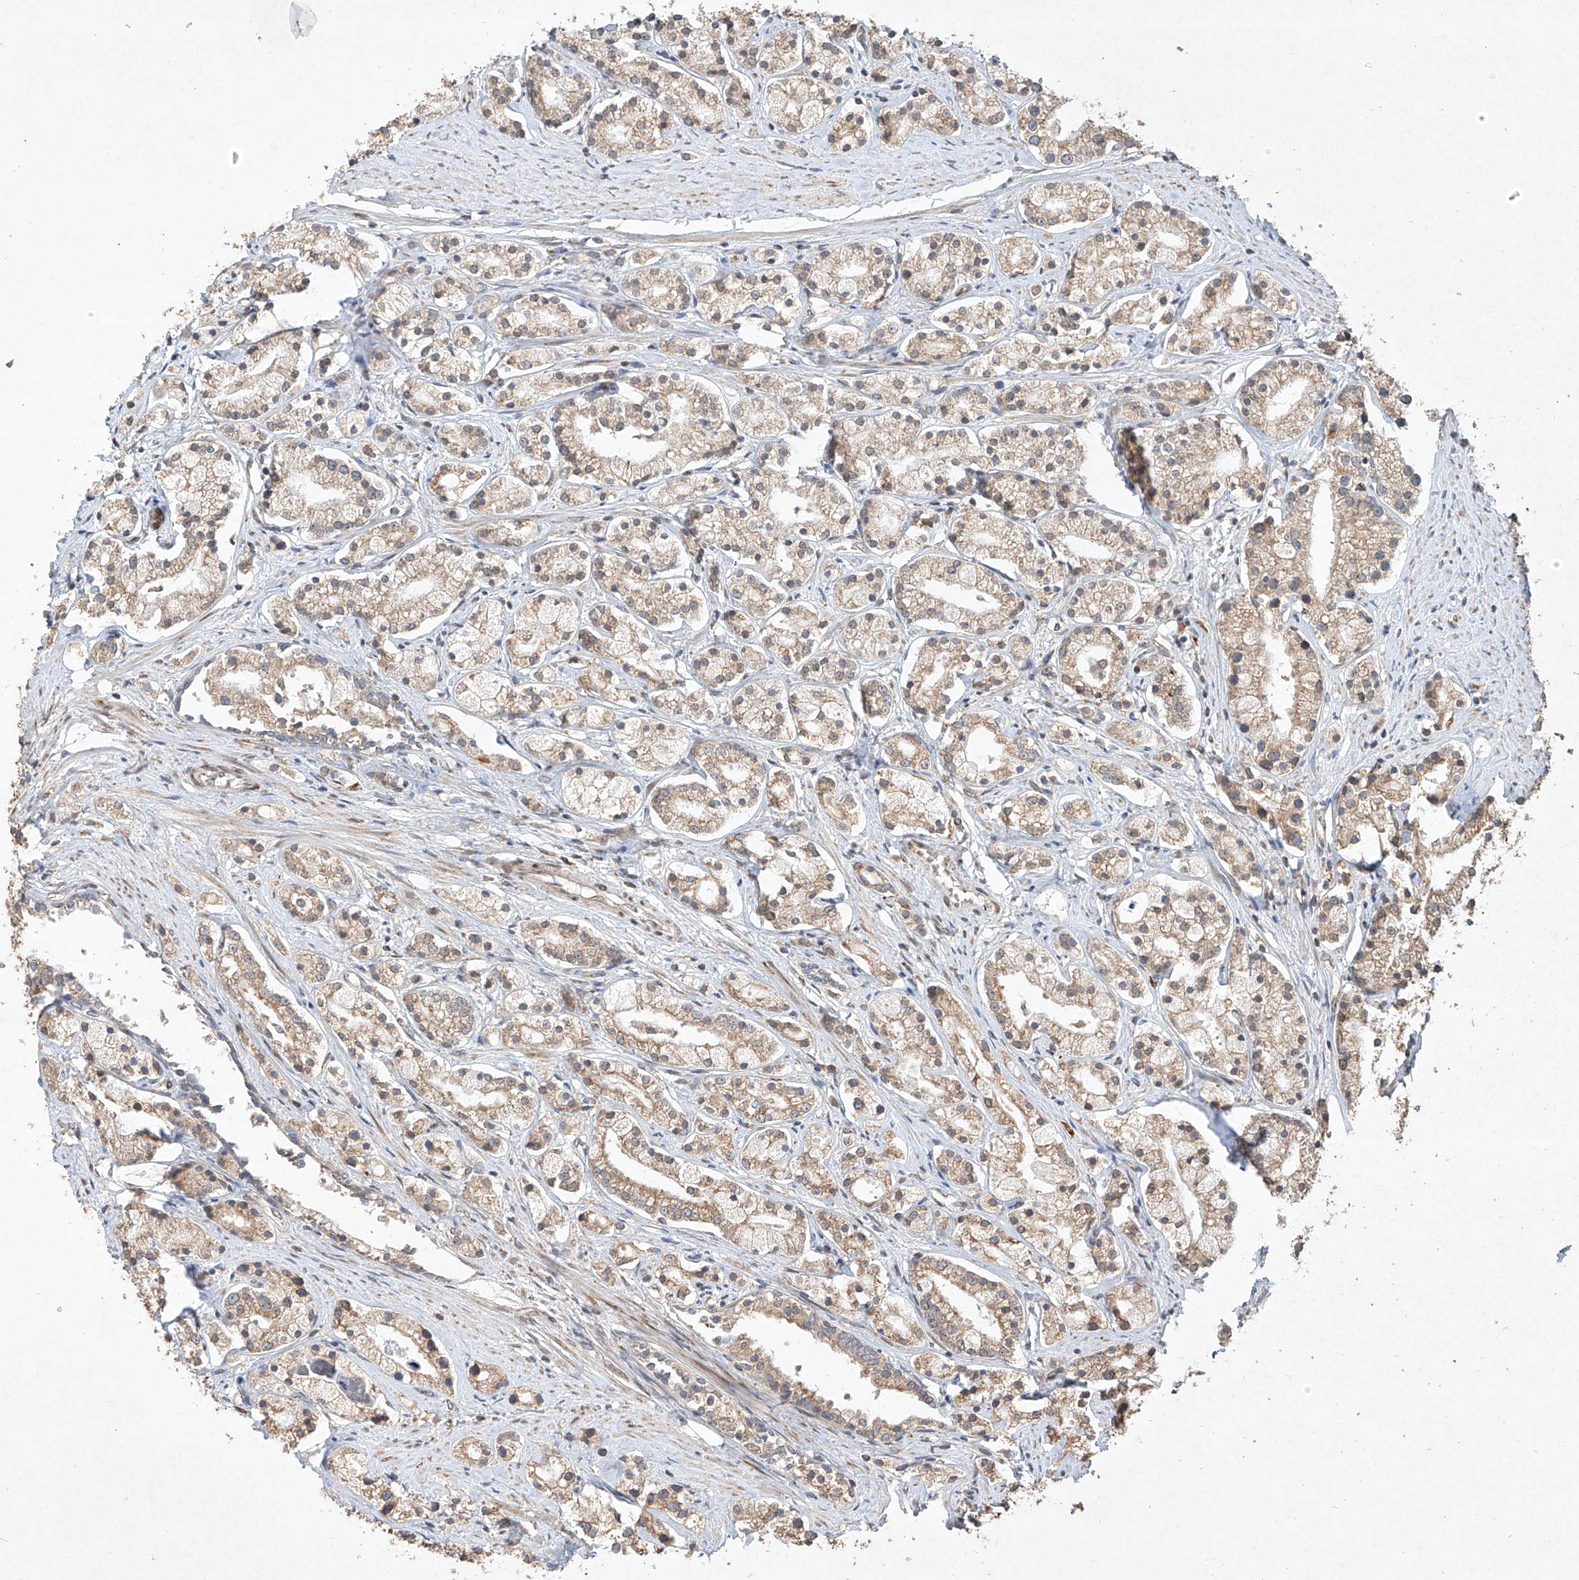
{"staining": {"intensity": "weak", "quantity": ">75%", "location": "cytoplasmic/membranous"}, "tissue": "prostate cancer", "cell_type": "Tumor cells", "image_type": "cancer", "snomed": [{"axis": "morphology", "description": "Adenocarcinoma, High grade"}, {"axis": "topography", "description": "Prostate"}], "caption": "This micrograph reveals immunohistochemistry (IHC) staining of prostate adenocarcinoma (high-grade), with low weak cytoplasmic/membranous positivity in about >75% of tumor cells.", "gene": "SEMA3B", "patient": {"sex": "male", "age": 69}}